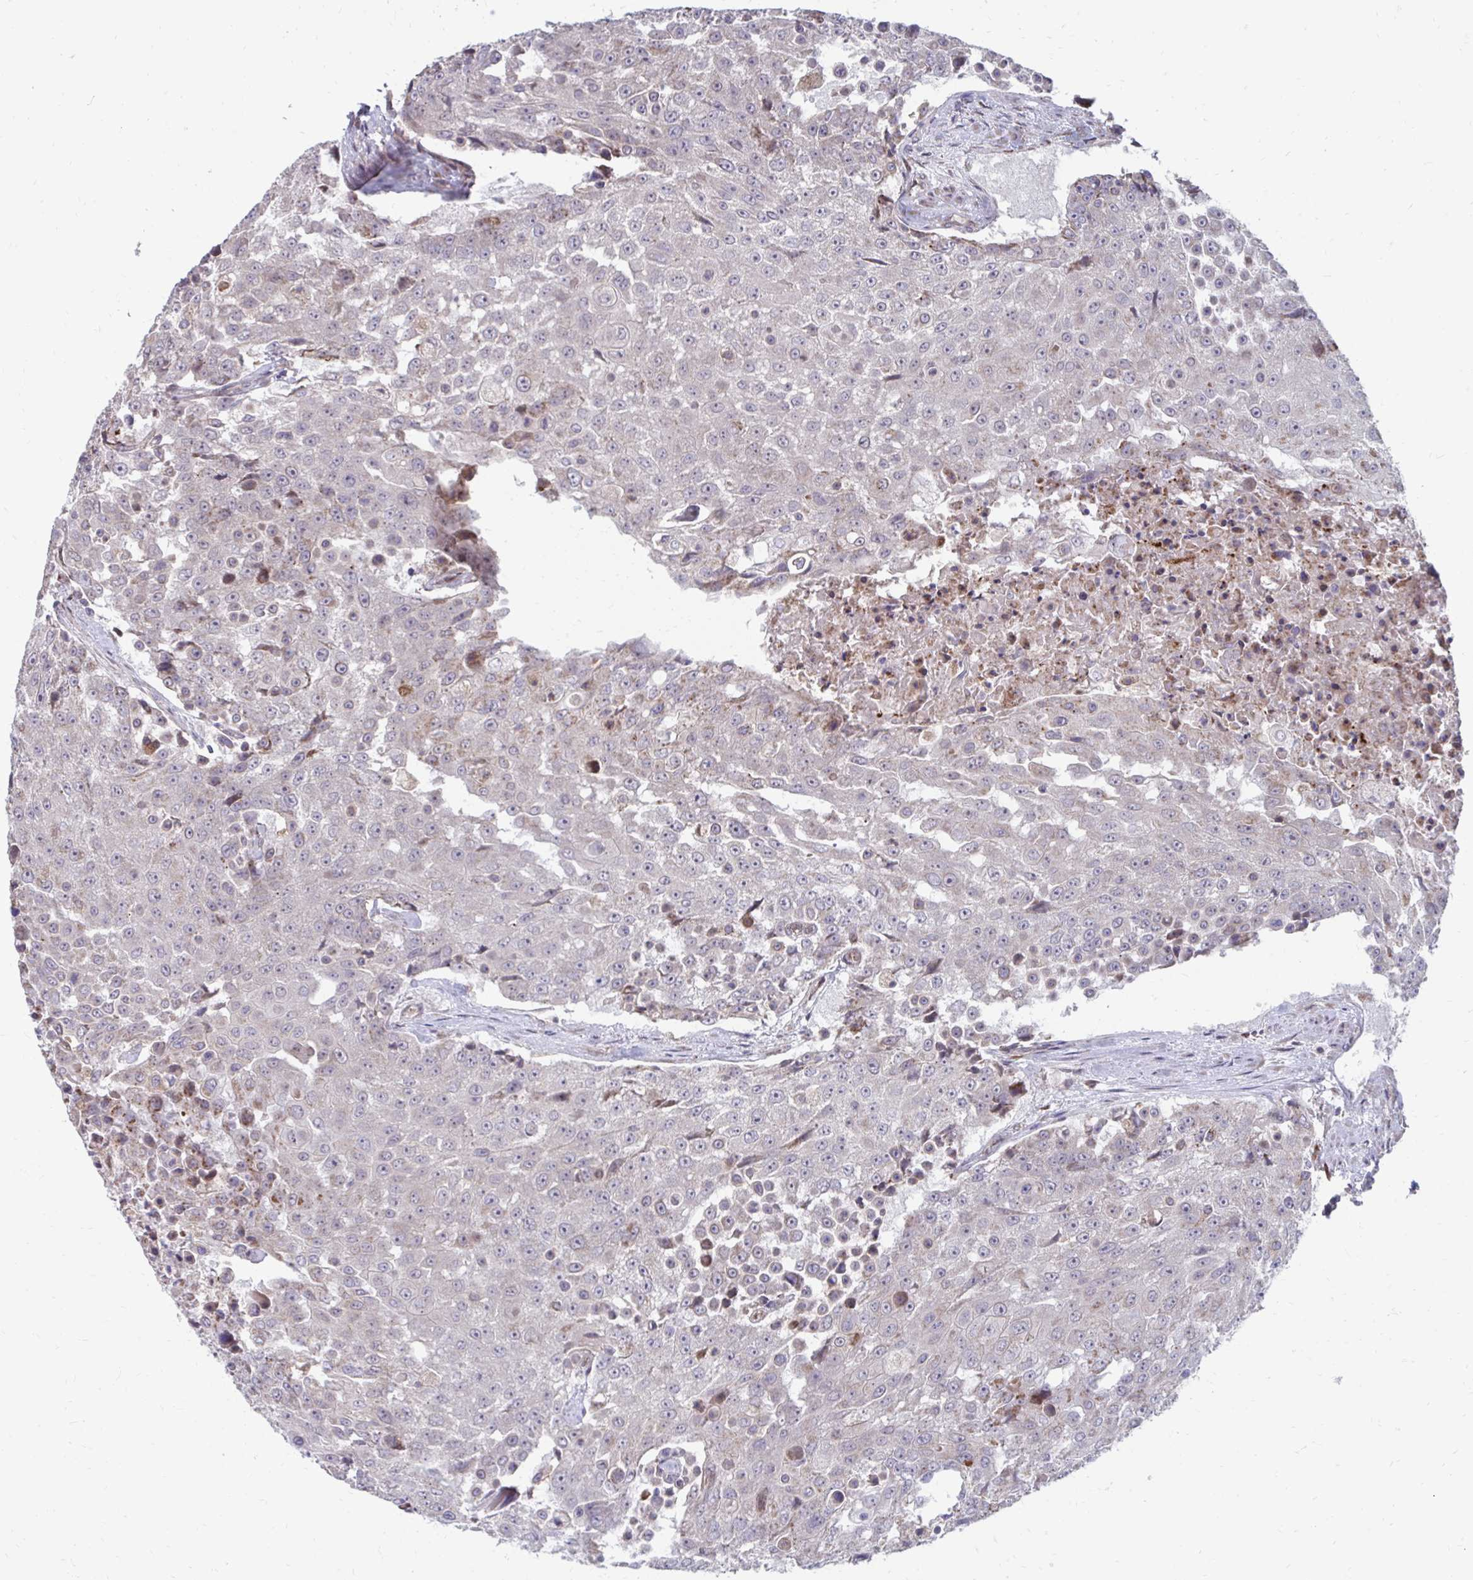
{"staining": {"intensity": "negative", "quantity": "none", "location": "none"}, "tissue": "urothelial cancer", "cell_type": "Tumor cells", "image_type": "cancer", "snomed": [{"axis": "morphology", "description": "Urothelial carcinoma, High grade"}, {"axis": "topography", "description": "Urinary bladder"}], "caption": "The IHC micrograph has no significant positivity in tumor cells of urothelial cancer tissue. (IHC, brightfield microscopy, high magnification).", "gene": "ITPR2", "patient": {"sex": "female", "age": 63}}